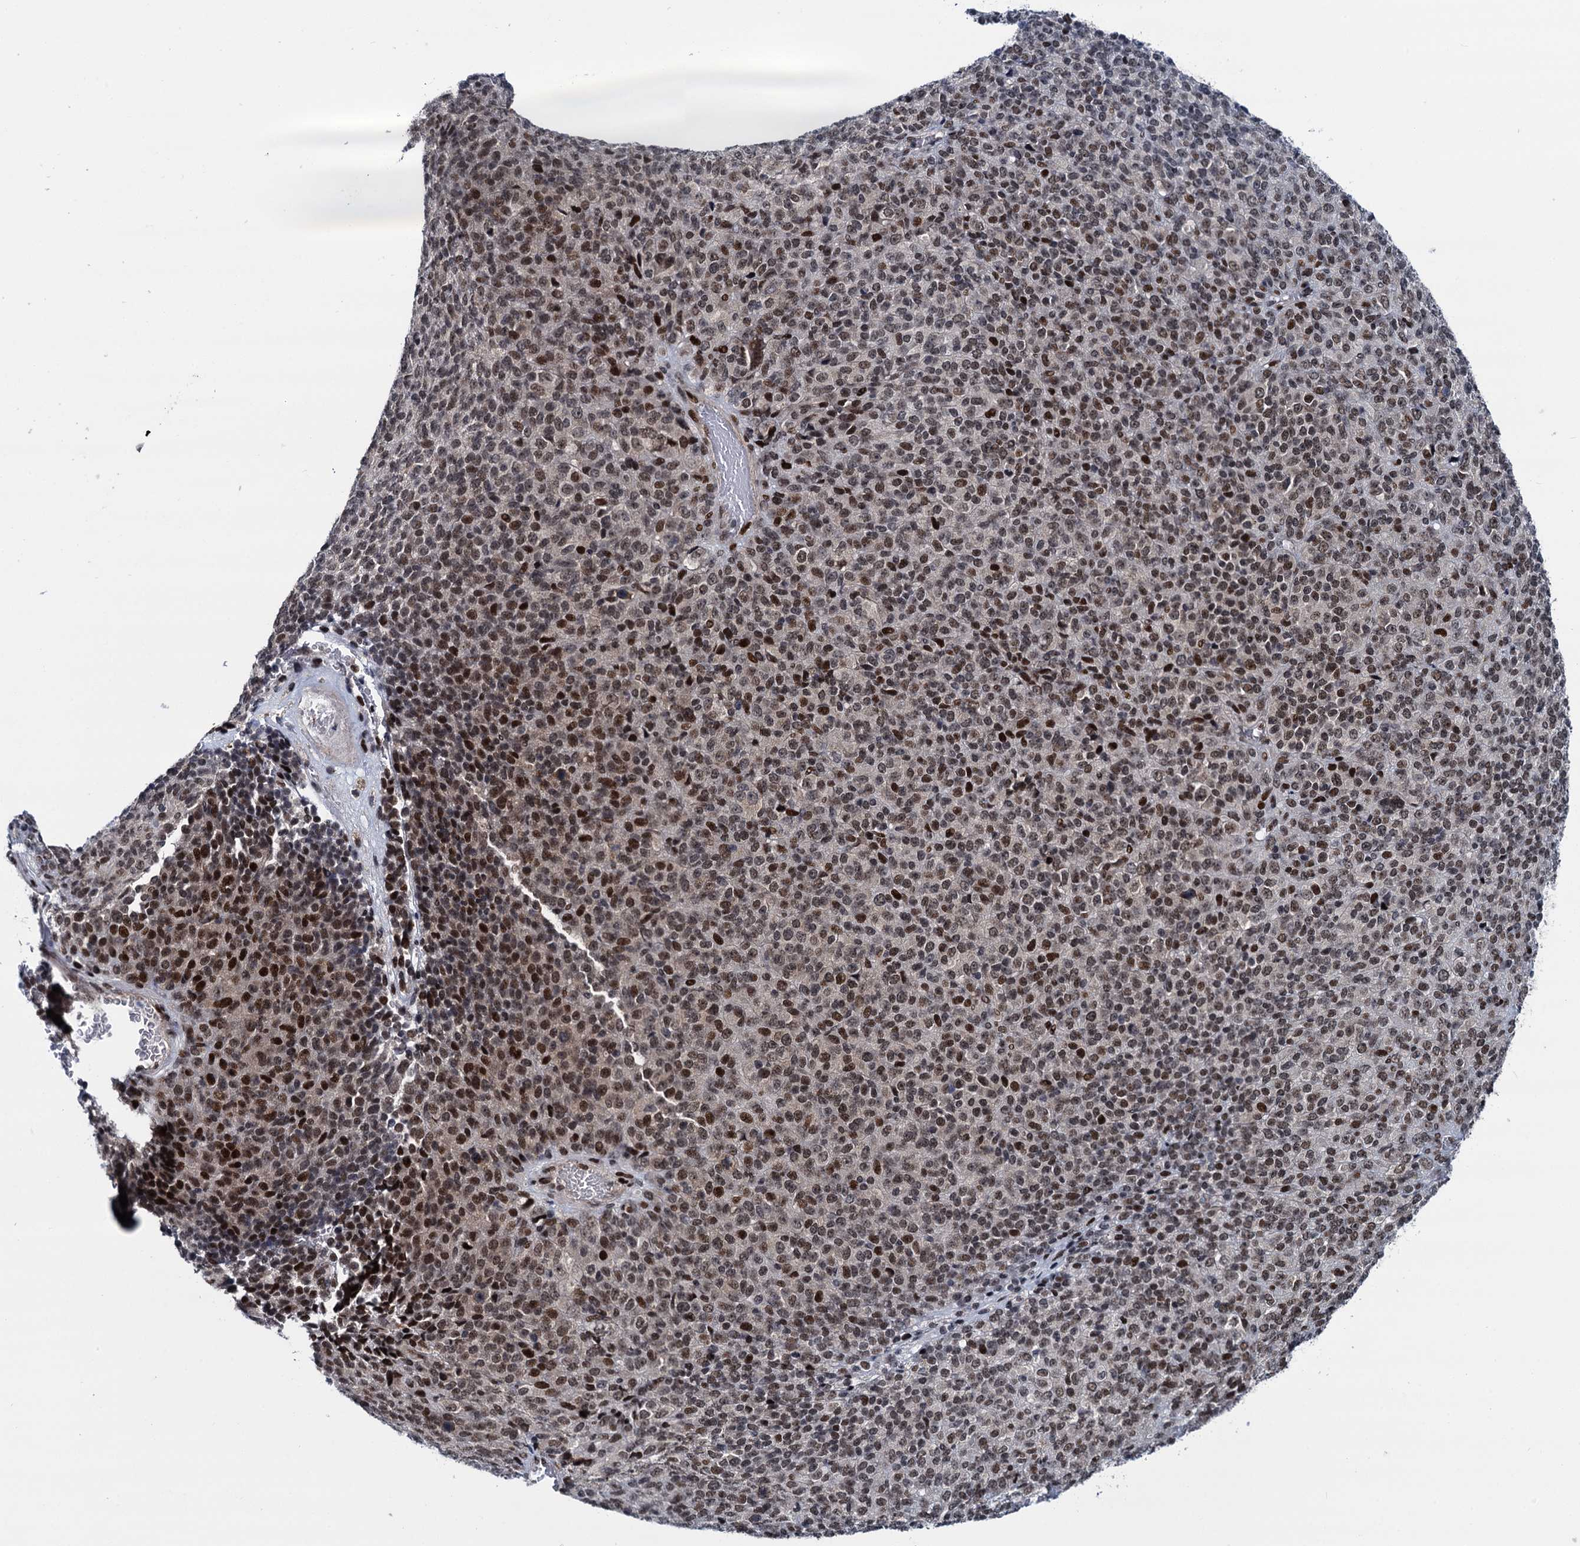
{"staining": {"intensity": "moderate", "quantity": ">75%", "location": "nuclear"}, "tissue": "melanoma", "cell_type": "Tumor cells", "image_type": "cancer", "snomed": [{"axis": "morphology", "description": "Malignant melanoma, Metastatic site"}, {"axis": "topography", "description": "Brain"}], "caption": "Protein staining demonstrates moderate nuclear expression in about >75% of tumor cells in melanoma.", "gene": "RUFY2", "patient": {"sex": "female", "age": 56}}